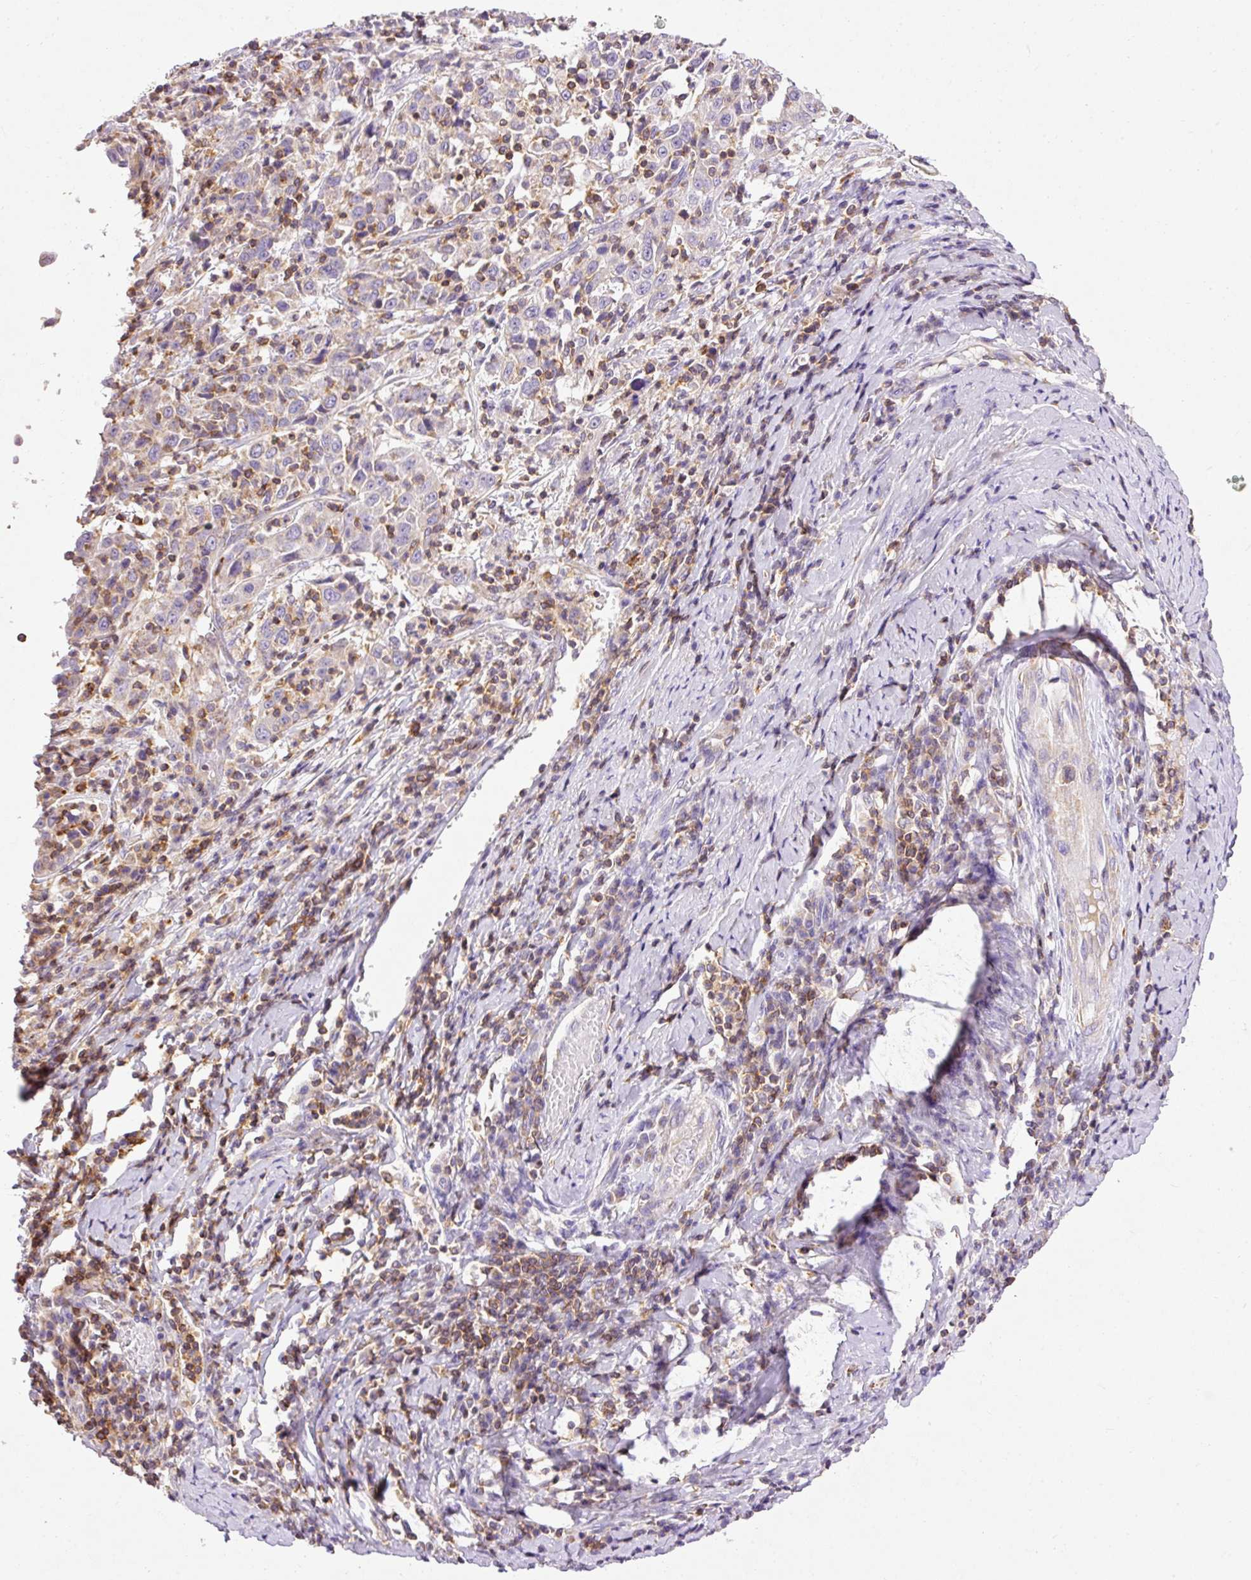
{"staining": {"intensity": "weak", "quantity": "<25%", "location": "cytoplasmic/membranous"}, "tissue": "cervical cancer", "cell_type": "Tumor cells", "image_type": "cancer", "snomed": [{"axis": "morphology", "description": "Squamous cell carcinoma, NOS"}, {"axis": "topography", "description": "Cervix"}], "caption": "High power microscopy image of an immunohistochemistry (IHC) photomicrograph of cervical squamous cell carcinoma, revealing no significant expression in tumor cells. Brightfield microscopy of immunohistochemistry stained with DAB (brown) and hematoxylin (blue), captured at high magnification.", "gene": "IMMT", "patient": {"sex": "female", "age": 46}}